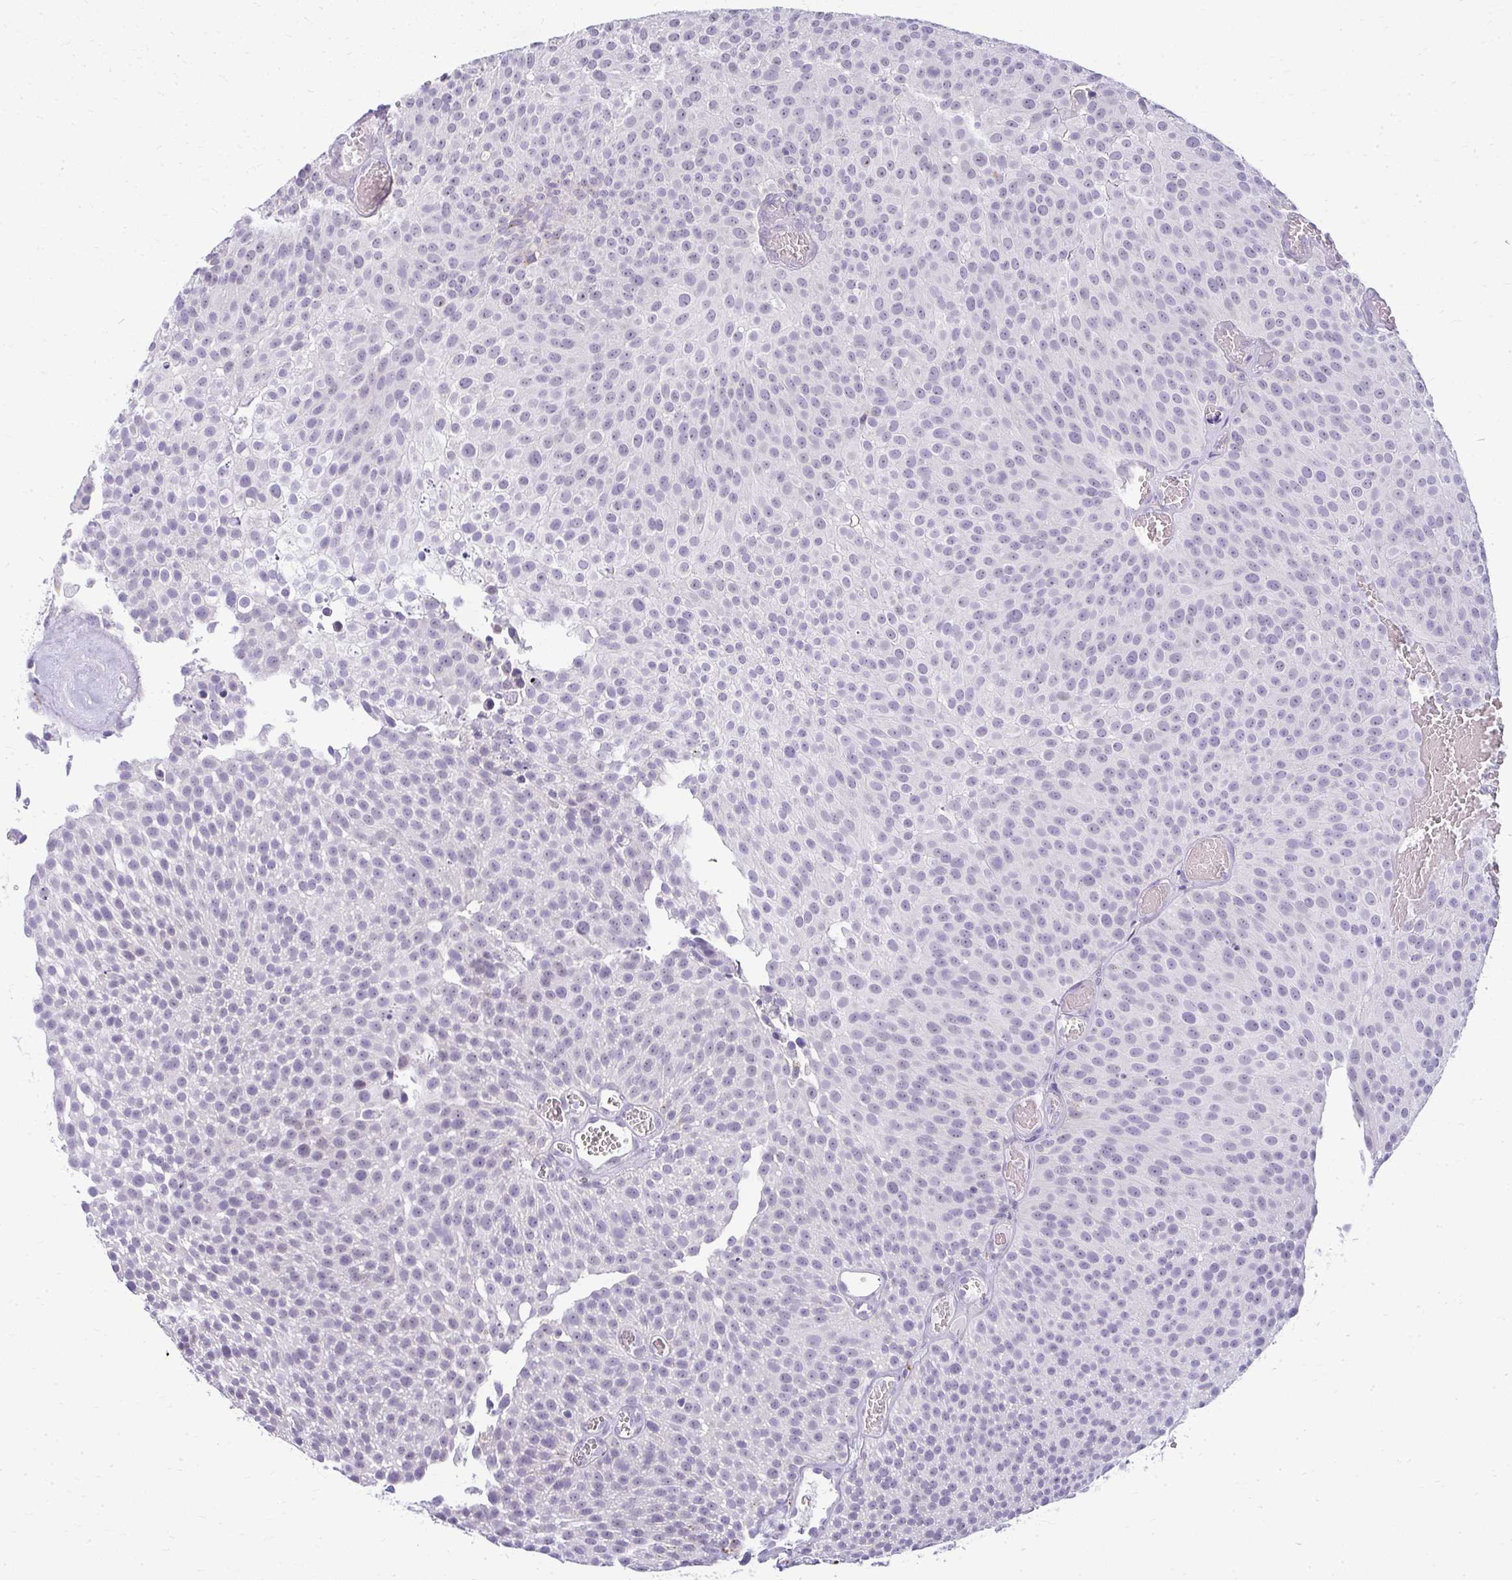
{"staining": {"intensity": "negative", "quantity": "none", "location": "none"}, "tissue": "urothelial cancer", "cell_type": "Tumor cells", "image_type": "cancer", "snomed": [{"axis": "morphology", "description": "Urothelial carcinoma, Low grade"}, {"axis": "topography", "description": "Urinary bladder"}], "caption": "DAB immunohistochemical staining of human urothelial carcinoma (low-grade) exhibits no significant expression in tumor cells.", "gene": "TEX33", "patient": {"sex": "female", "age": 79}}